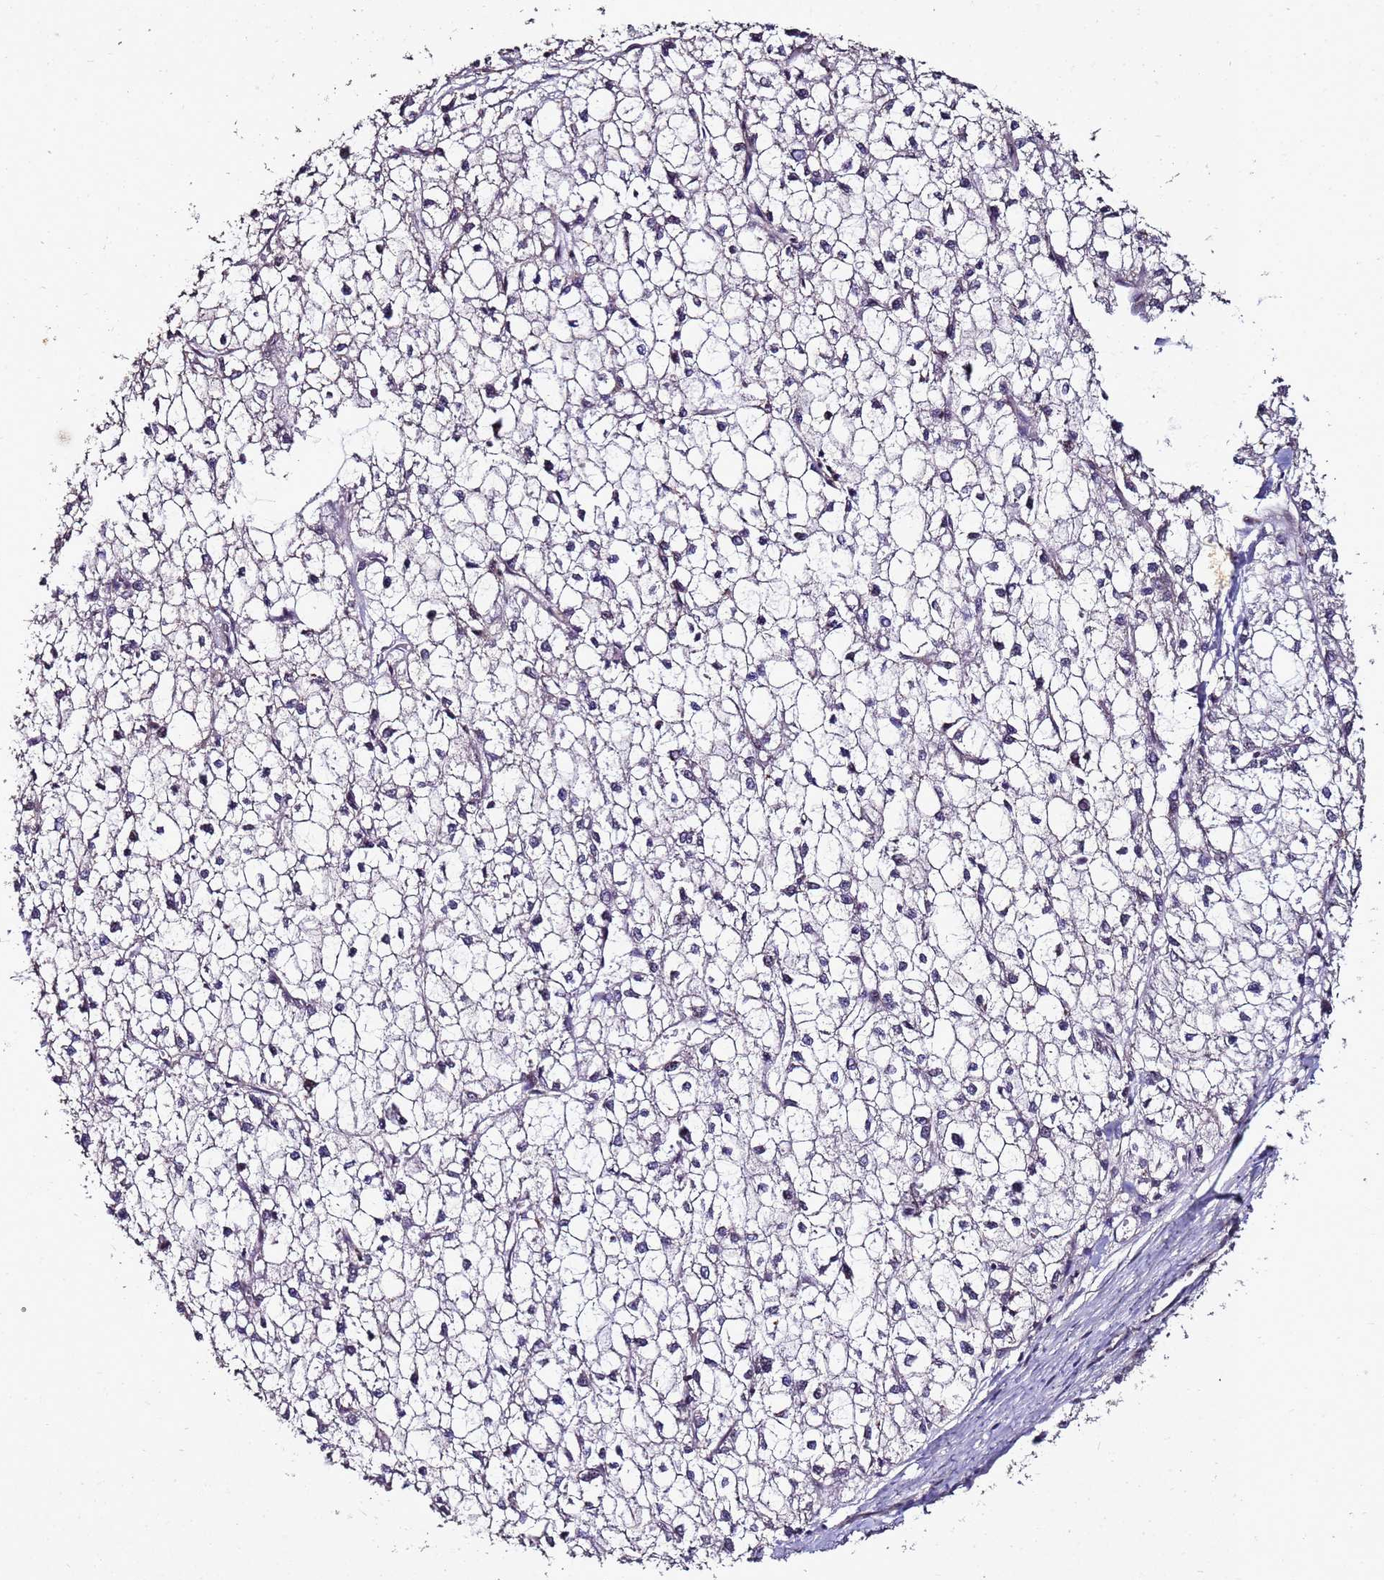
{"staining": {"intensity": "negative", "quantity": "none", "location": "none"}, "tissue": "liver cancer", "cell_type": "Tumor cells", "image_type": "cancer", "snomed": [{"axis": "morphology", "description": "Carcinoma, Hepatocellular, NOS"}, {"axis": "topography", "description": "Liver"}], "caption": "Histopathology image shows no protein expression in tumor cells of hepatocellular carcinoma (liver) tissue.", "gene": "ANKRD17", "patient": {"sex": "female", "age": 43}}